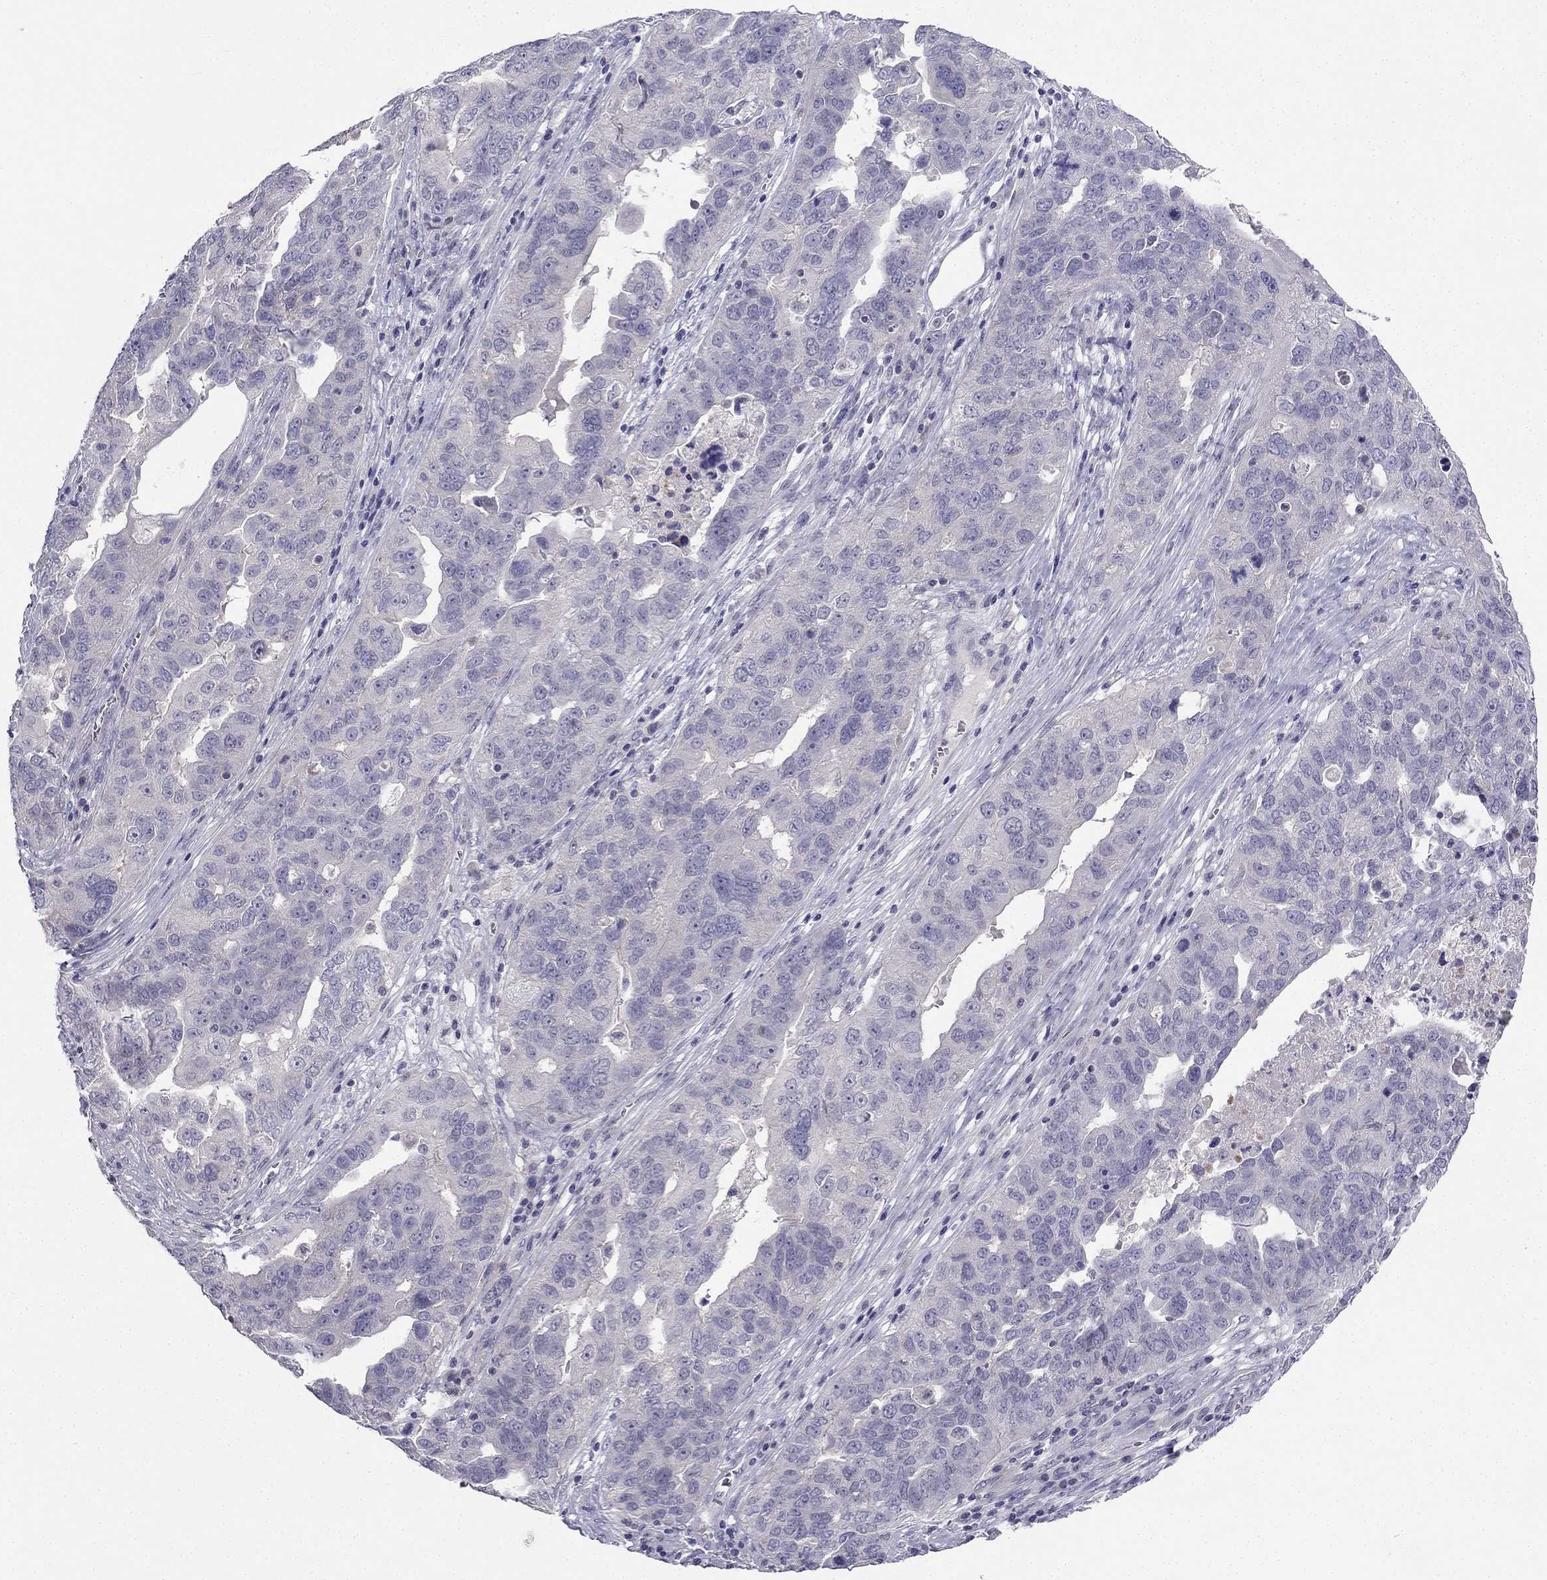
{"staining": {"intensity": "negative", "quantity": "none", "location": "none"}, "tissue": "ovarian cancer", "cell_type": "Tumor cells", "image_type": "cancer", "snomed": [{"axis": "morphology", "description": "Carcinoma, endometroid"}, {"axis": "topography", "description": "Soft tissue"}, {"axis": "topography", "description": "Ovary"}], "caption": "DAB immunohistochemical staining of ovarian cancer (endometroid carcinoma) exhibits no significant staining in tumor cells. (DAB (3,3'-diaminobenzidine) immunohistochemistry (IHC), high magnification).", "gene": "C16orf89", "patient": {"sex": "female", "age": 52}}